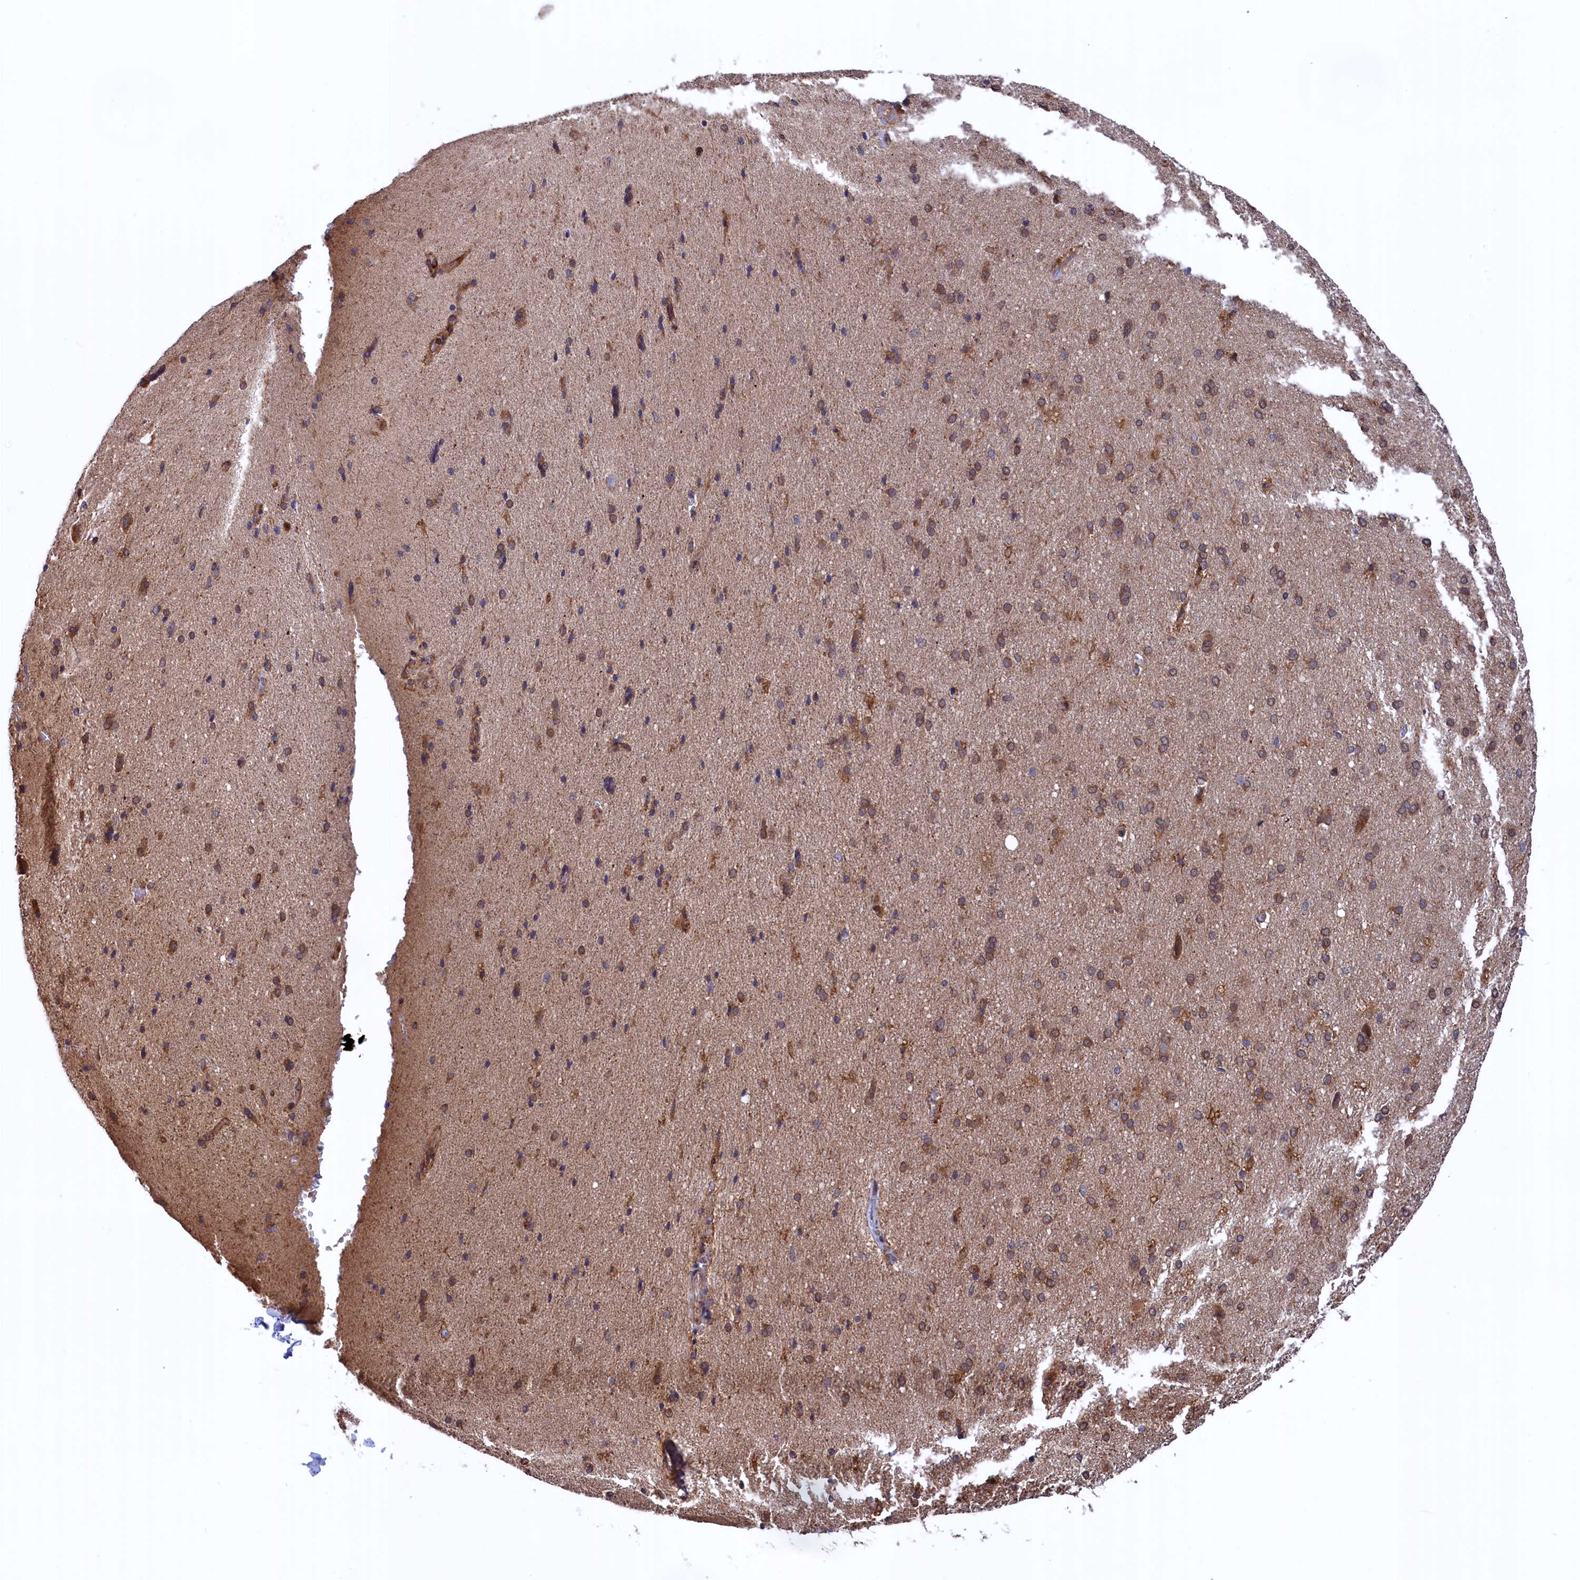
{"staining": {"intensity": "moderate", "quantity": ">75%", "location": "cytoplasmic/membranous"}, "tissue": "cerebral cortex", "cell_type": "Endothelial cells", "image_type": "normal", "snomed": [{"axis": "morphology", "description": "Normal tissue, NOS"}, {"axis": "topography", "description": "Cerebral cortex"}], "caption": "The histopathology image reveals staining of unremarkable cerebral cortex, revealing moderate cytoplasmic/membranous protein staining (brown color) within endothelial cells.", "gene": "PLA2G4C", "patient": {"sex": "male", "age": 62}}